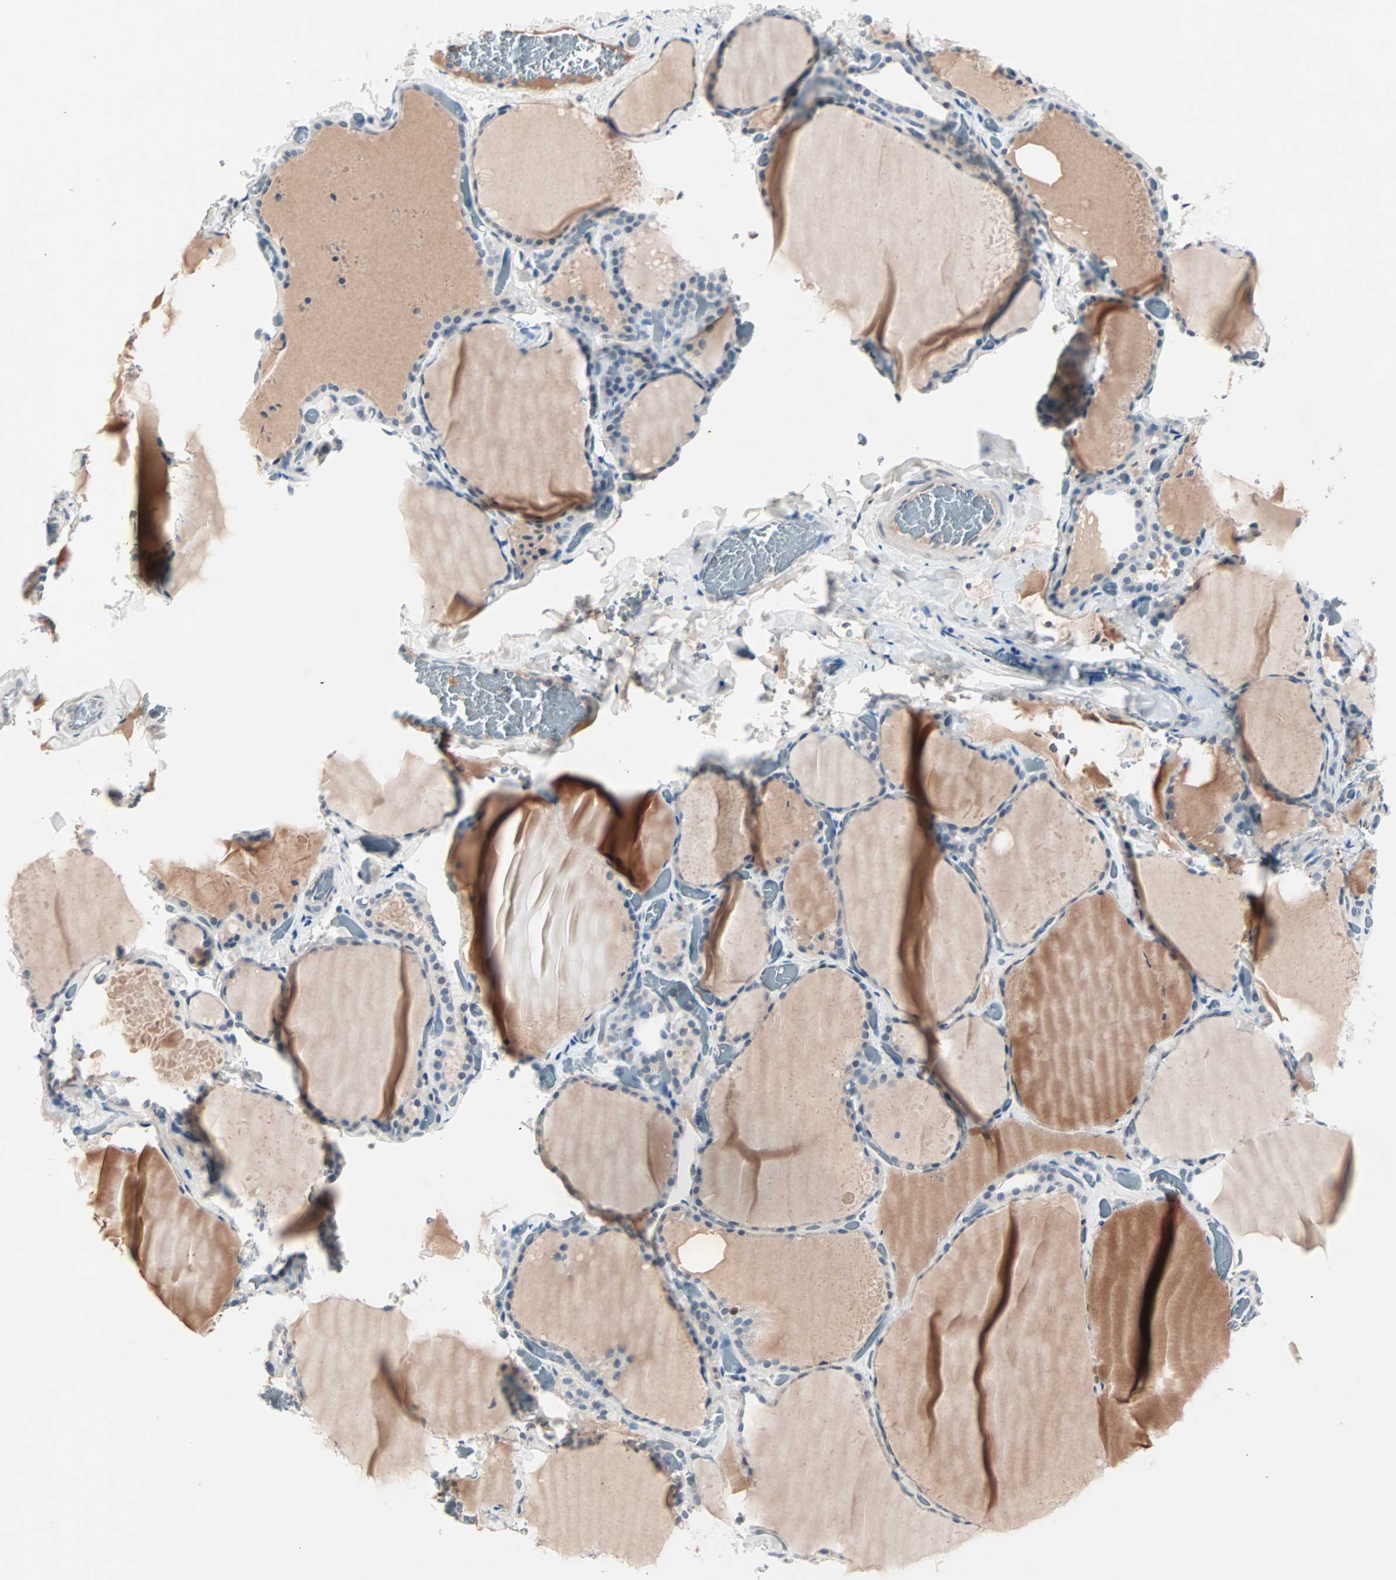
{"staining": {"intensity": "negative", "quantity": "none", "location": "none"}, "tissue": "thyroid gland", "cell_type": "Glandular cells", "image_type": "normal", "snomed": [{"axis": "morphology", "description": "Normal tissue, NOS"}, {"axis": "topography", "description": "Thyroid gland"}], "caption": "The image displays no significant positivity in glandular cells of thyroid gland.", "gene": "CCNE2", "patient": {"sex": "female", "age": 22}}